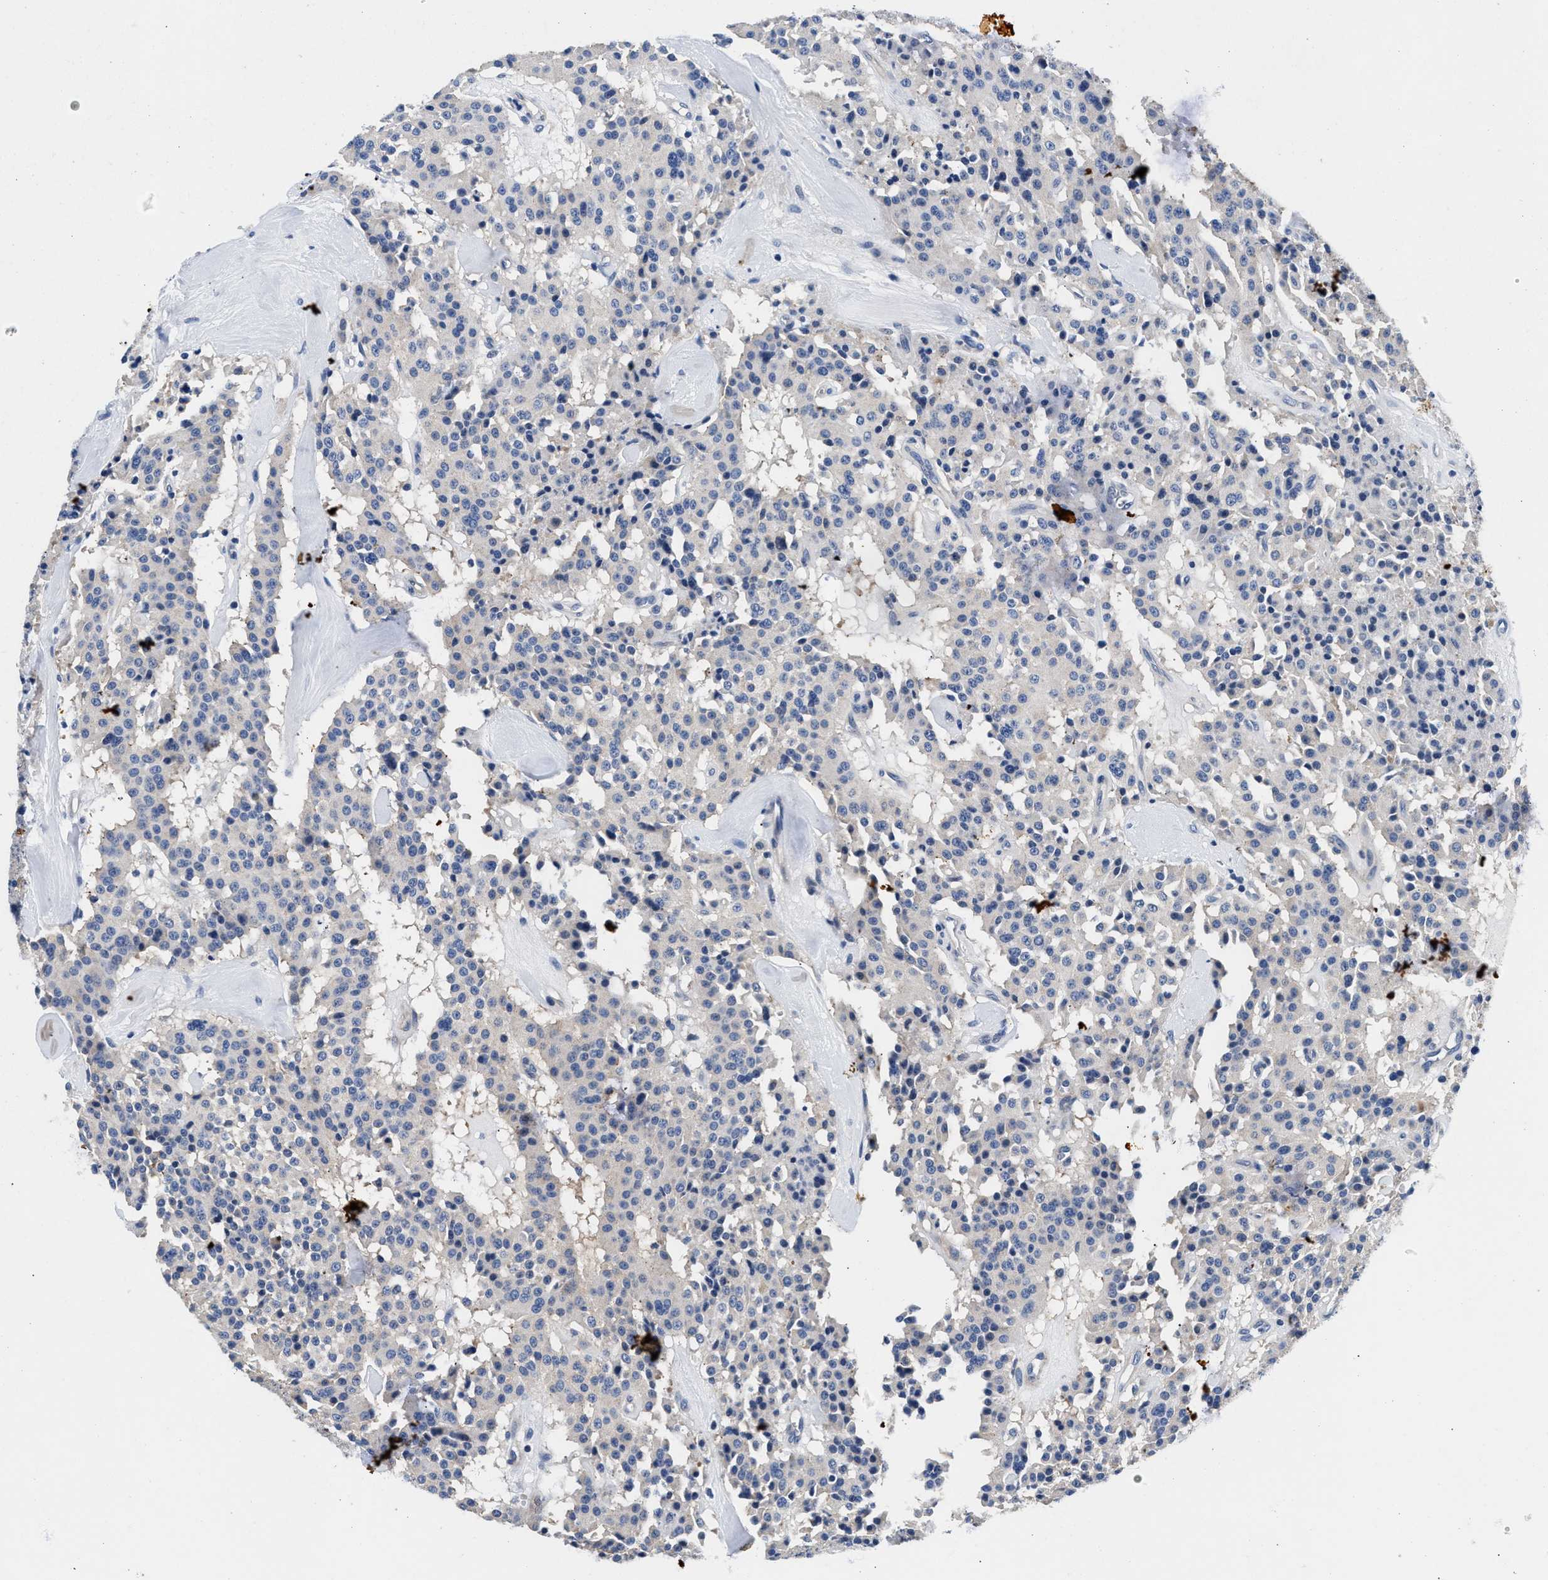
{"staining": {"intensity": "negative", "quantity": "none", "location": "none"}, "tissue": "carcinoid", "cell_type": "Tumor cells", "image_type": "cancer", "snomed": [{"axis": "morphology", "description": "Carcinoid, malignant, NOS"}, {"axis": "topography", "description": "Lung"}], "caption": "This micrograph is of carcinoid stained with immunohistochemistry (IHC) to label a protein in brown with the nuclei are counter-stained blue. There is no staining in tumor cells.", "gene": "P2RY4", "patient": {"sex": "male", "age": 30}}